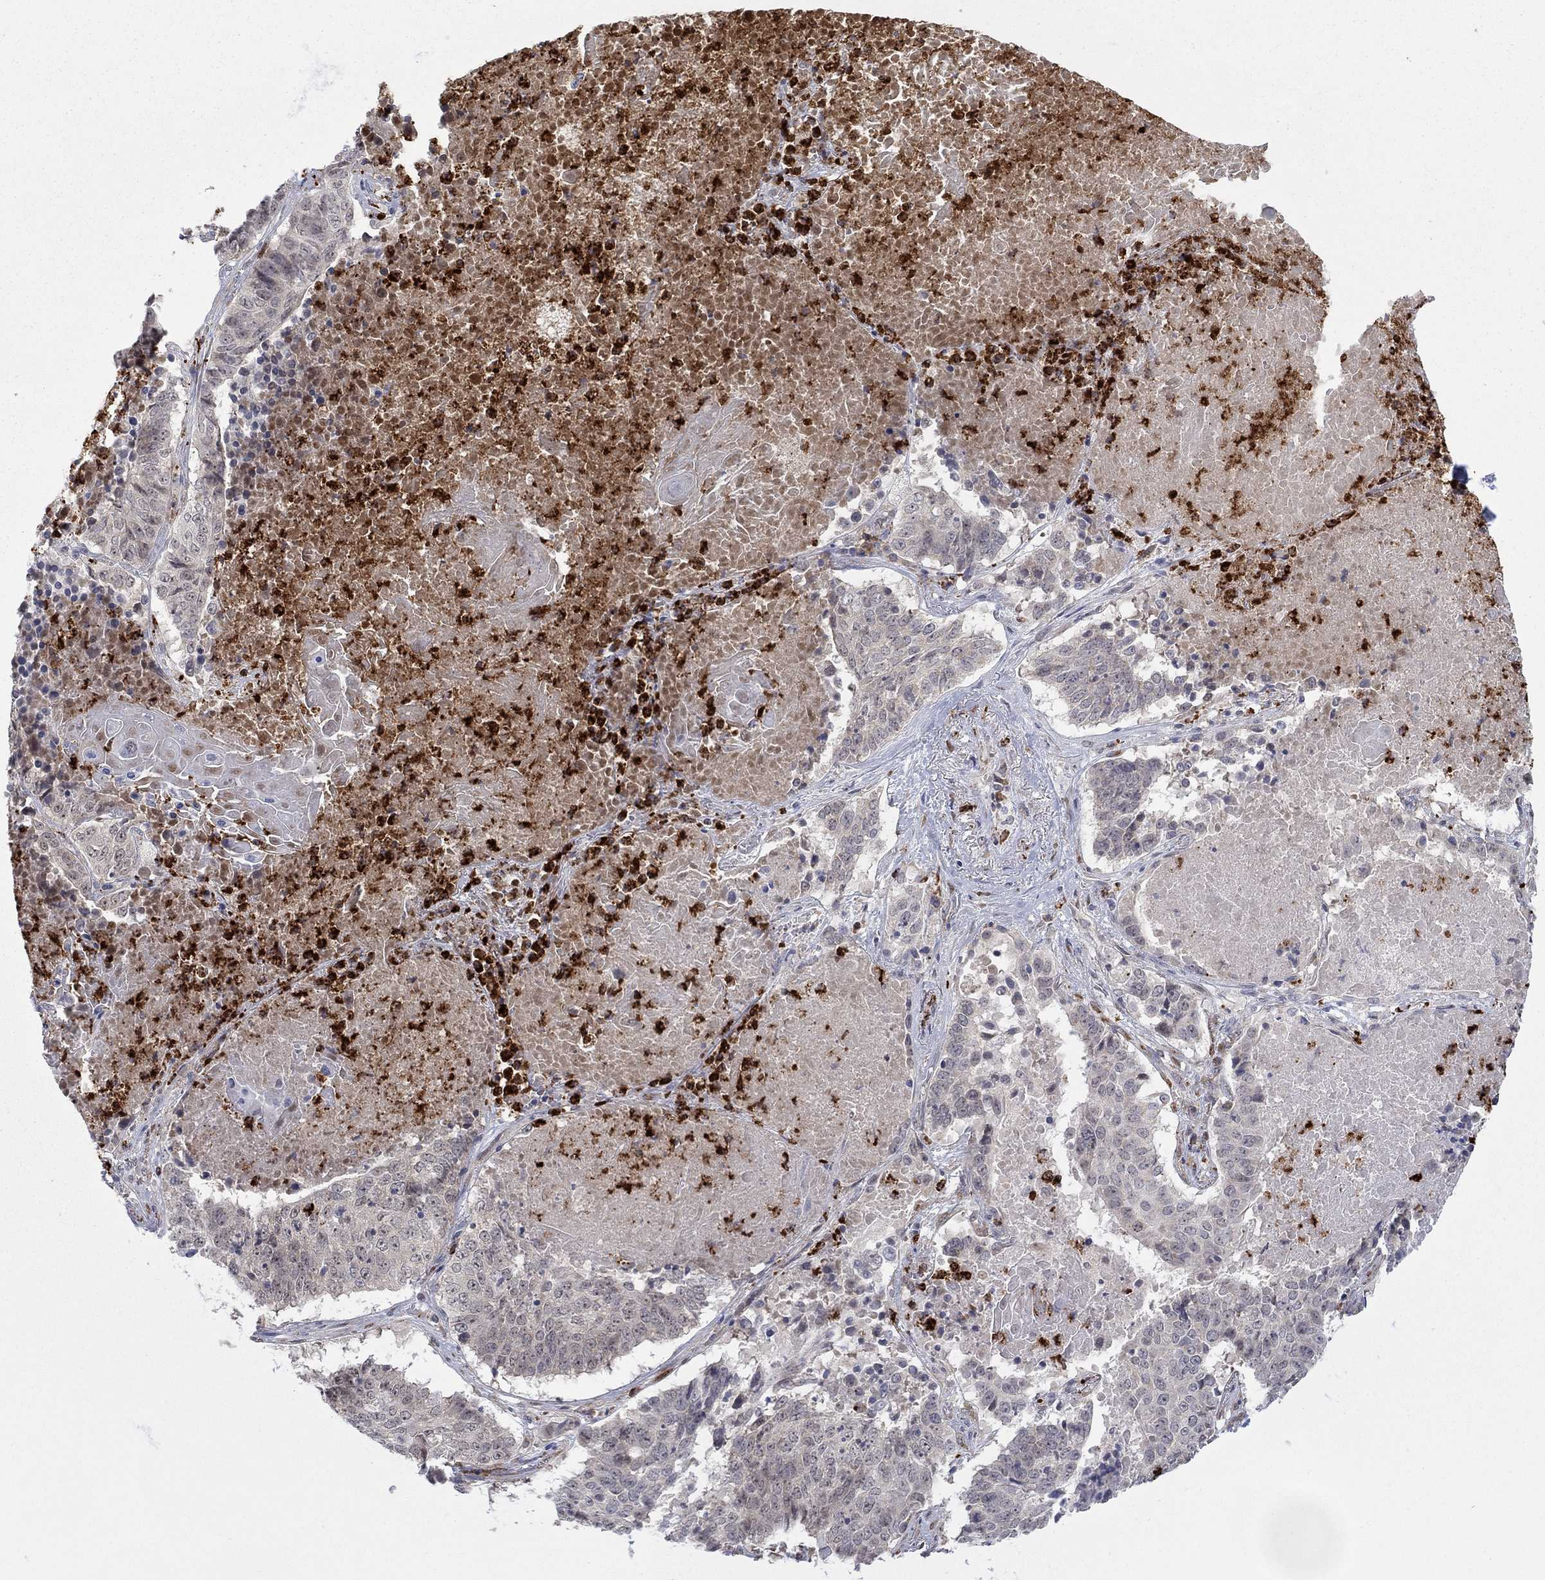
{"staining": {"intensity": "negative", "quantity": "none", "location": "none"}, "tissue": "lung cancer", "cell_type": "Tumor cells", "image_type": "cancer", "snomed": [{"axis": "morphology", "description": "Squamous cell carcinoma, NOS"}, {"axis": "topography", "description": "Lung"}], "caption": "The micrograph reveals no significant positivity in tumor cells of lung squamous cell carcinoma.", "gene": "MTRFR", "patient": {"sex": "male", "age": 64}}